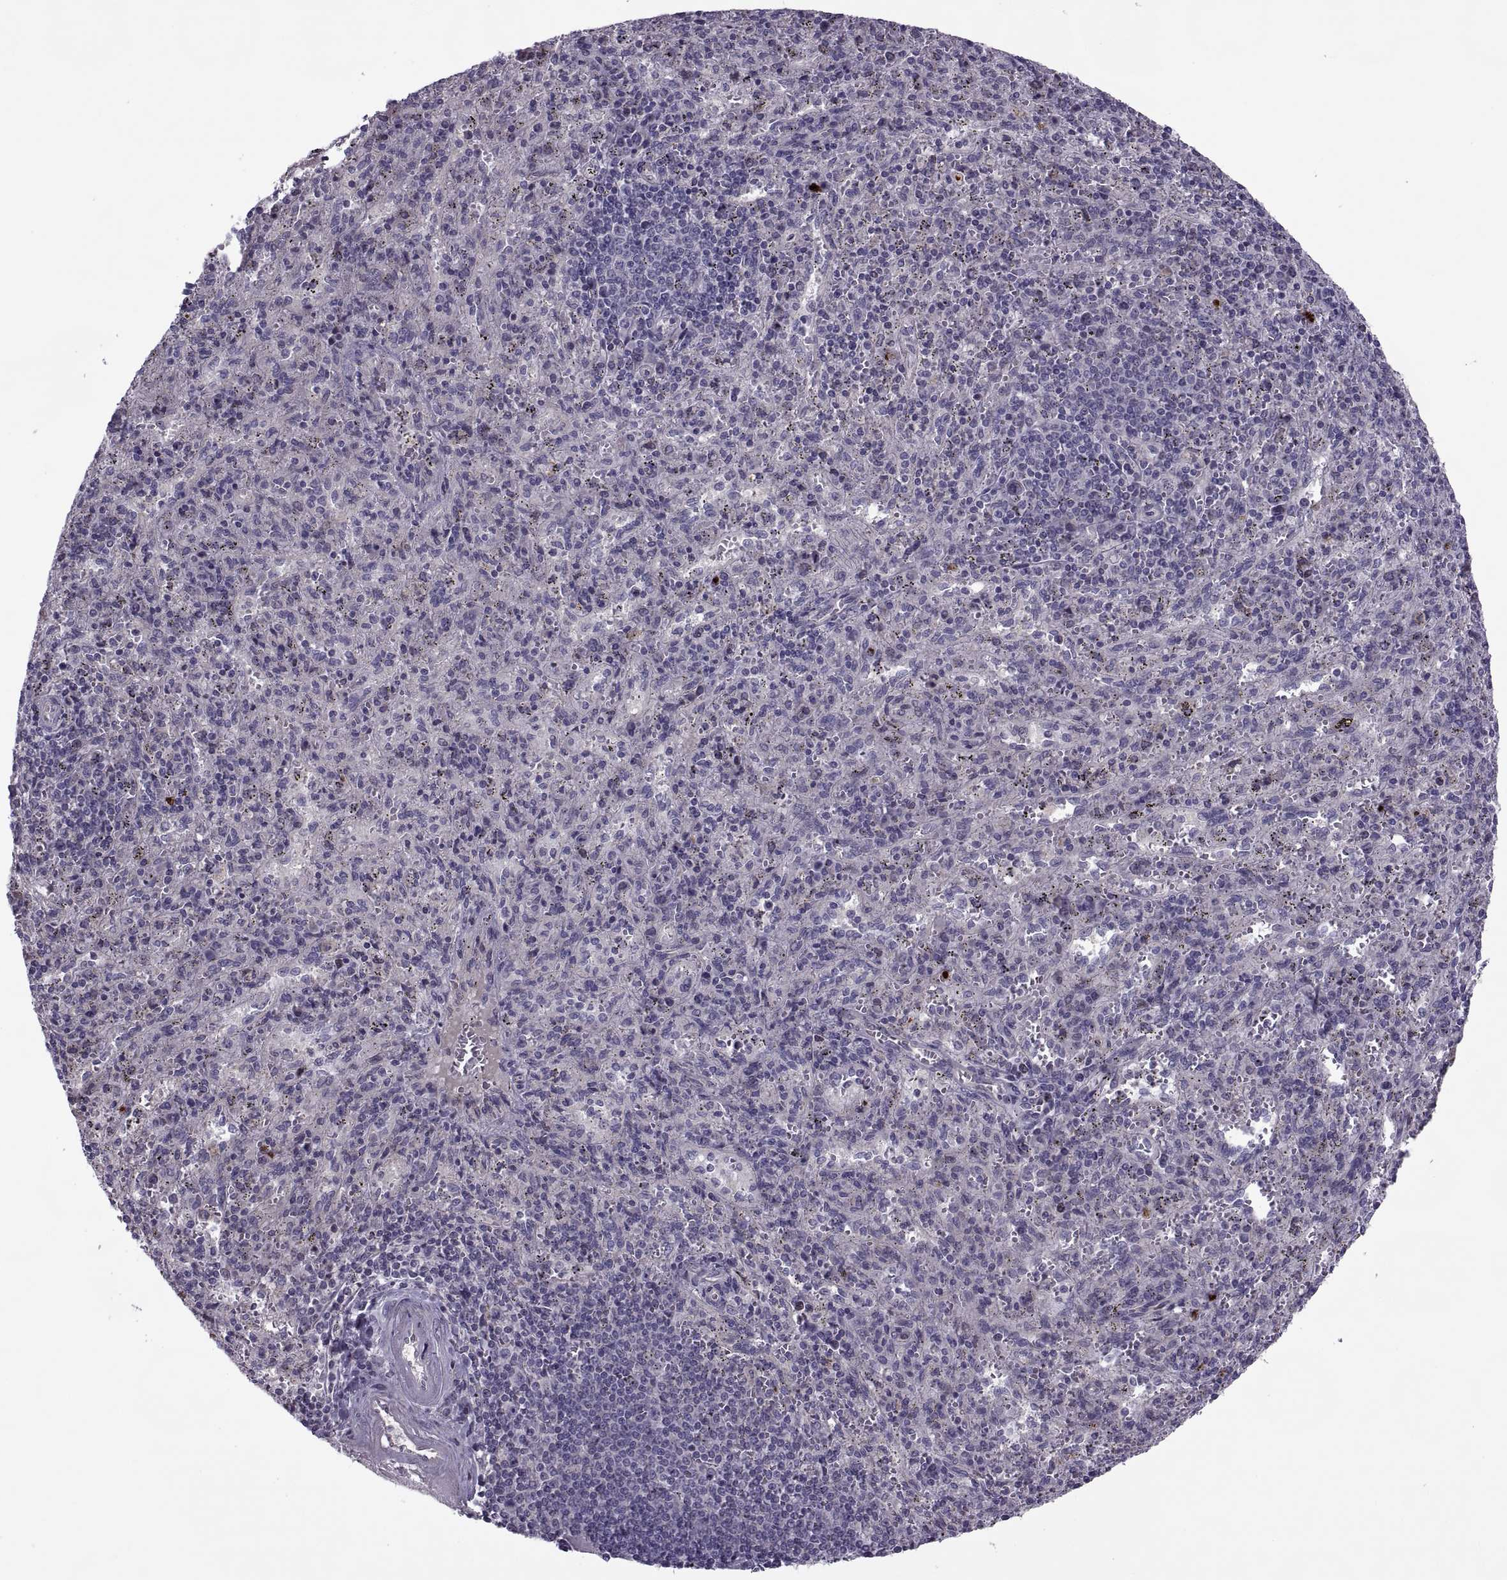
{"staining": {"intensity": "negative", "quantity": "none", "location": "none"}, "tissue": "spleen", "cell_type": "Cells in red pulp", "image_type": "normal", "snomed": [{"axis": "morphology", "description": "Normal tissue, NOS"}, {"axis": "topography", "description": "Spleen"}], "caption": "Immunohistochemistry (IHC) image of normal human spleen stained for a protein (brown), which reveals no staining in cells in red pulp. Brightfield microscopy of immunohistochemistry (IHC) stained with DAB (3,3'-diaminobenzidine) (brown) and hematoxylin (blue), captured at high magnification.", "gene": "ODF3", "patient": {"sex": "male", "age": 57}}